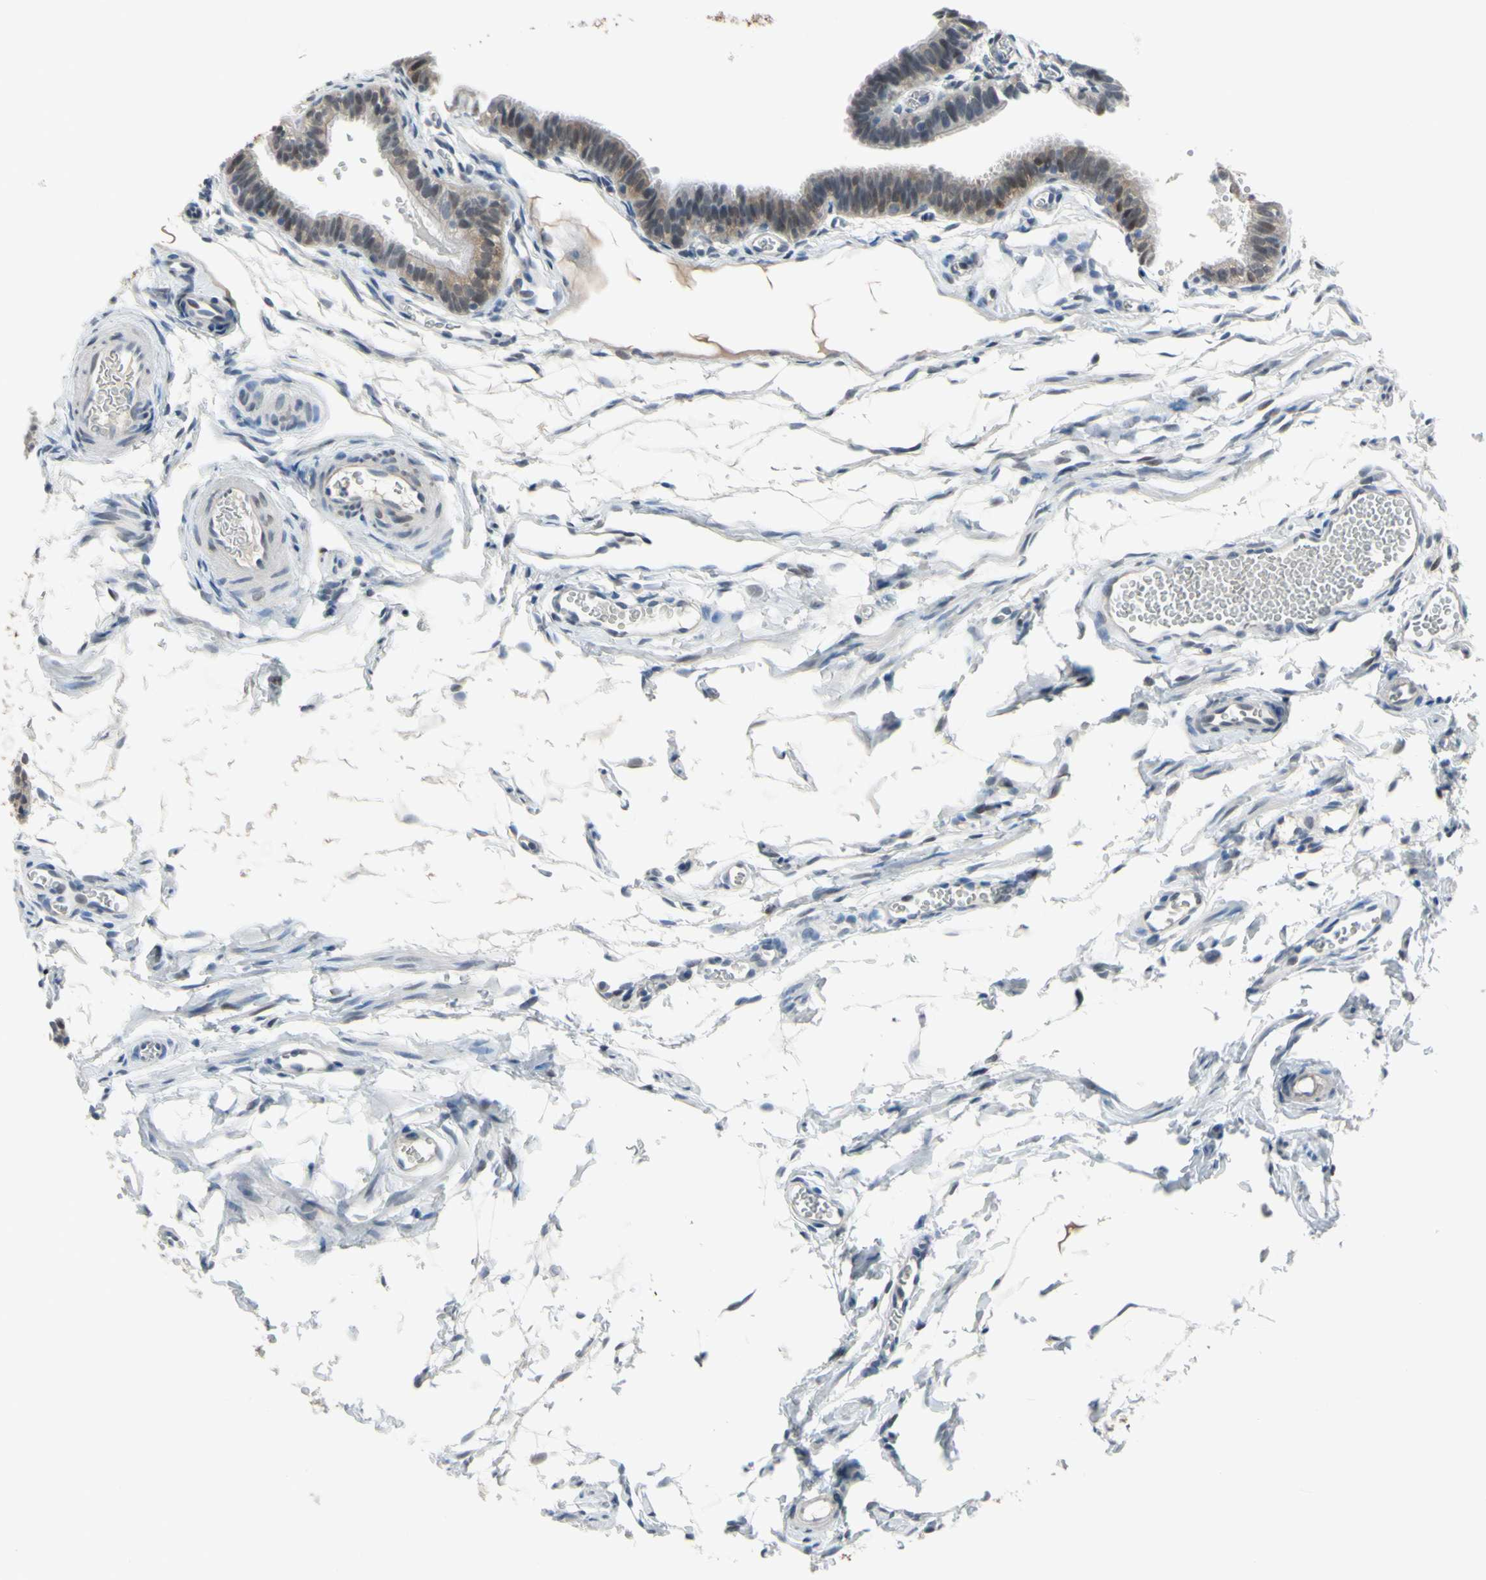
{"staining": {"intensity": "moderate", "quantity": ">75%", "location": "cytoplasmic/membranous"}, "tissue": "fallopian tube", "cell_type": "Glandular cells", "image_type": "normal", "snomed": [{"axis": "morphology", "description": "Normal tissue, NOS"}, {"axis": "topography", "description": "Fallopian tube"}, {"axis": "topography", "description": "Placenta"}], "caption": "Protein analysis of normal fallopian tube shows moderate cytoplasmic/membranous expression in about >75% of glandular cells.", "gene": "HSPA4", "patient": {"sex": "female", "age": 34}}